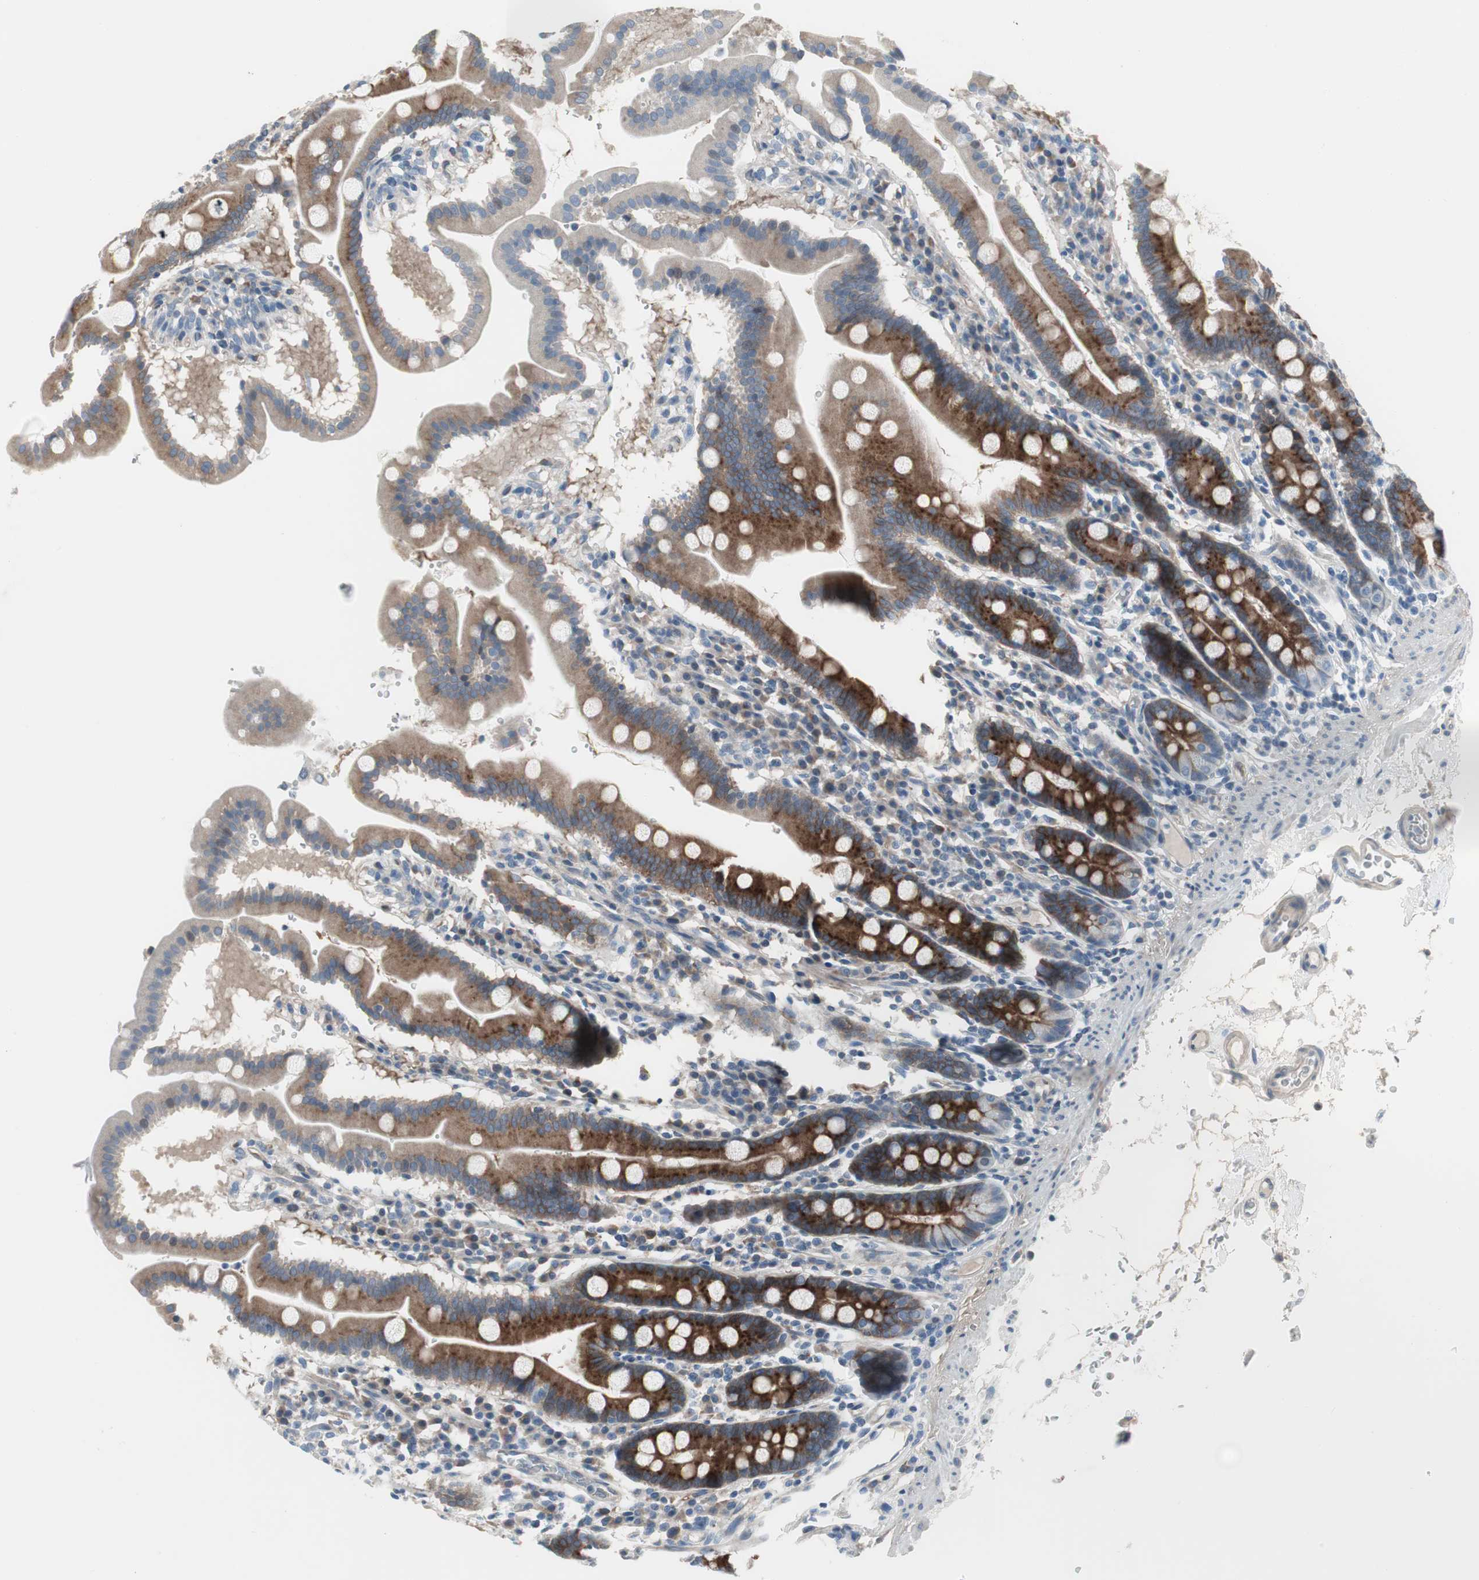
{"staining": {"intensity": "strong", "quantity": "25%-75%", "location": "cytoplasmic/membranous"}, "tissue": "duodenum", "cell_type": "Glandular cells", "image_type": "normal", "snomed": [{"axis": "morphology", "description": "Normal tissue, NOS"}, {"axis": "topography", "description": "Duodenum"}], "caption": "This is an image of immunohistochemistry (IHC) staining of normal duodenum, which shows strong expression in the cytoplasmic/membranous of glandular cells.", "gene": "PIGR", "patient": {"sex": "male", "age": 50}}